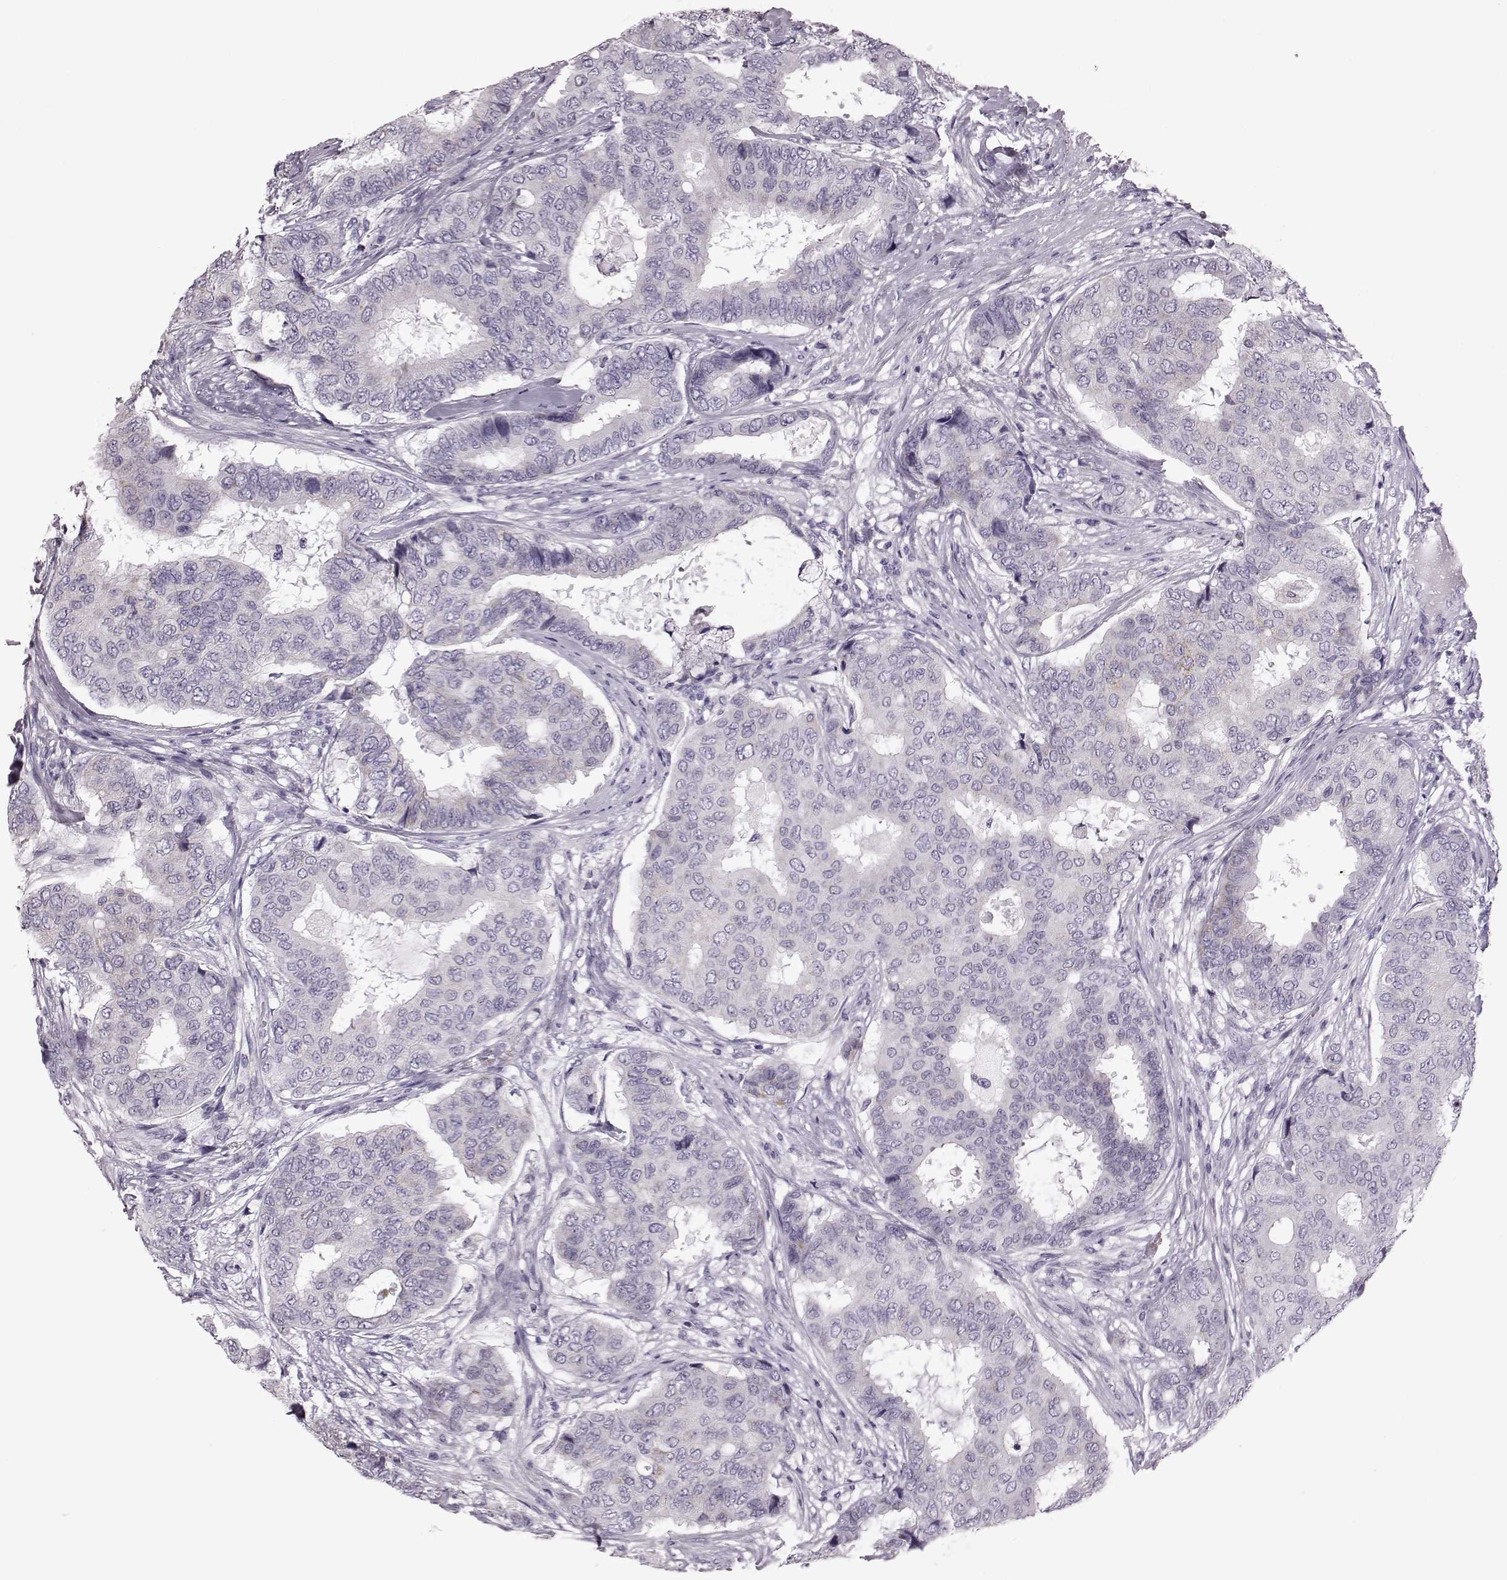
{"staining": {"intensity": "negative", "quantity": "none", "location": "none"}, "tissue": "breast cancer", "cell_type": "Tumor cells", "image_type": "cancer", "snomed": [{"axis": "morphology", "description": "Duct carcinoma"}, {"axis": "topography", "description": "Breast"}], "caption": "Breast cancer (invasive ductal carcinoma) was stained to show a protein in brown. There is no significant expression in tumor cells.", "gene": "RIMS2", "patient": {"sex": "female", "age": 75}}